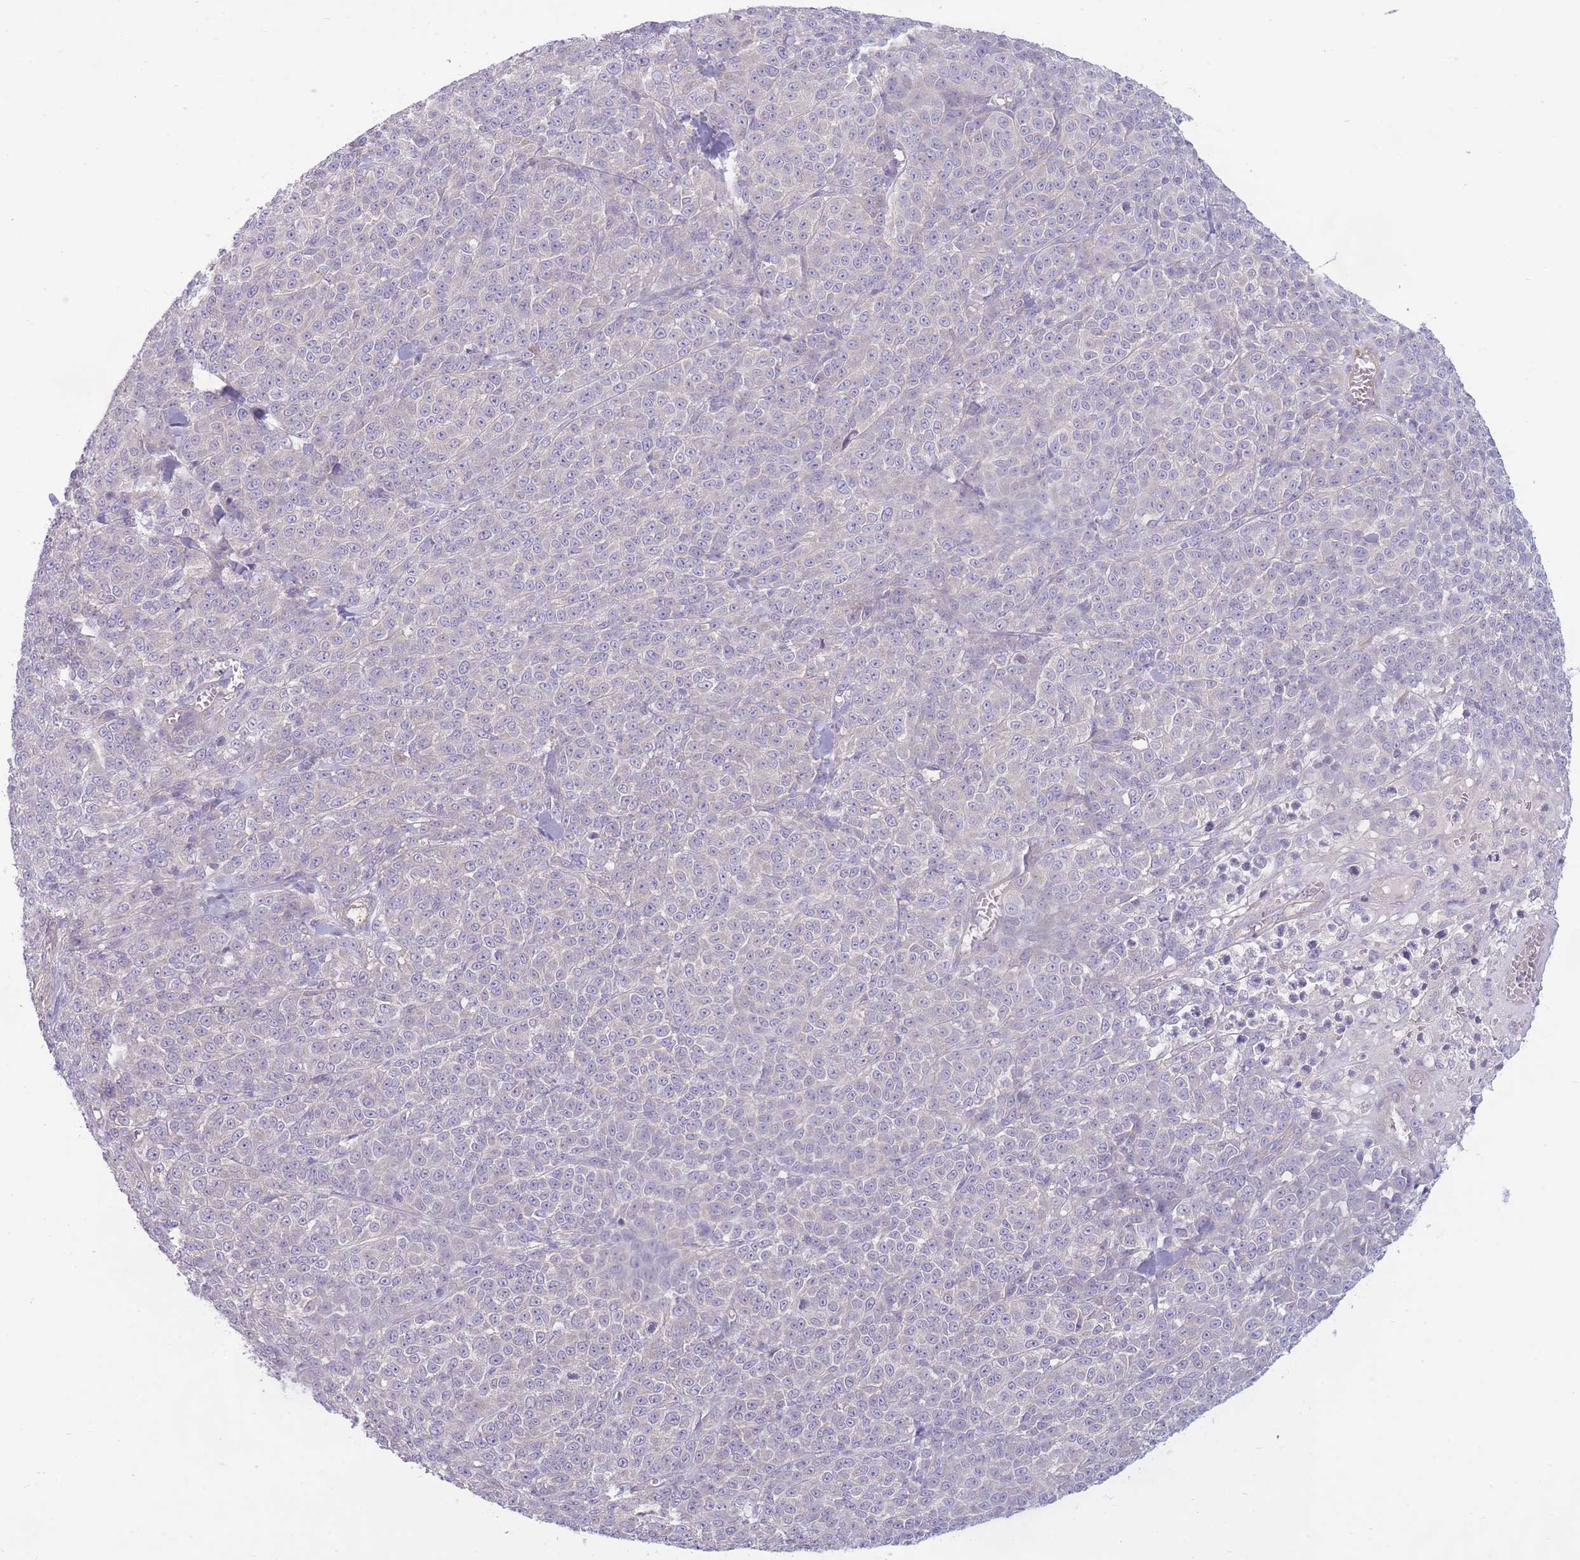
{"staining": {"intensity": "negative", "quantity": "none", "location": "none"}, "tissue": "melanoma", "cell_type": "Tumor cells", "image_type": "cancer", "snomed": [{"axis": "morphology", "description": "Normal tissue, NOS"}, {"axis": "morphology", "description": "Malignant melanoma, NOS"}, {"axis": "topography", "description": "Skin"}], "caption": "Tumor cells are negative for brown protein staining in malignant melanoma. (DAB immunohistochemistry with hematoxylin counter stain).", "gene": "PNPLA5", "patient": {"sex": "female", "age": 34}}